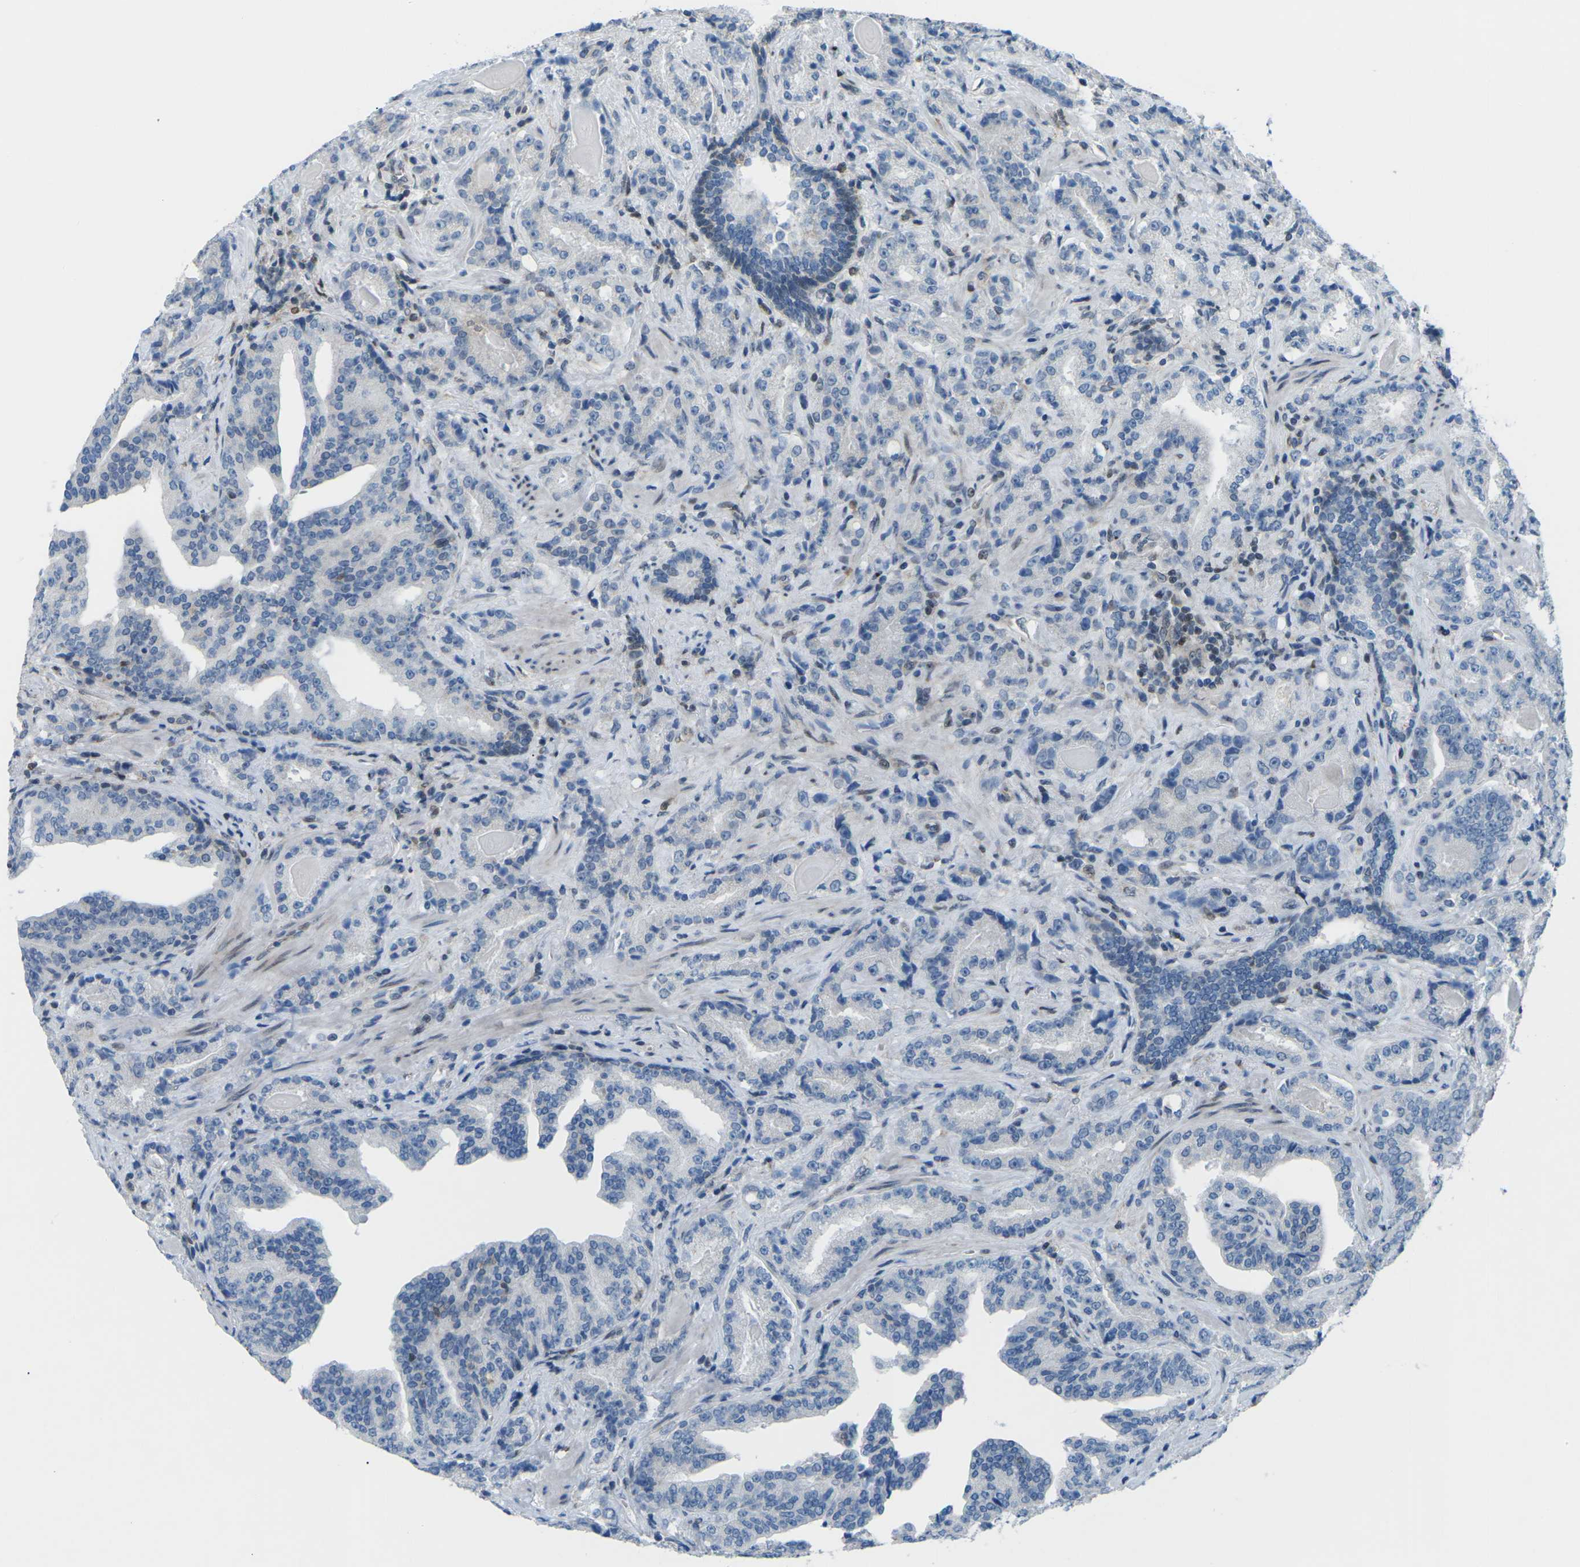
{"staining": {"intensity": "negative", "quantity": "none", "location": "none"}, "tissue": "prostate cancer", "cell_type": "Tumor cells", "image_type": "cancer", "snomed": [{"axis": "morphology", "description": "Adenocarcinoma, Low grade"}, {"axis": "topography", "description": "Prostate"}], "caption": "The image demonstrates no significant staining in tumor cells of prostate cancer (low-grade adenocarcinoma).", "gene": "MBNL1", "patient": {"sex": "male", "age": 60}}